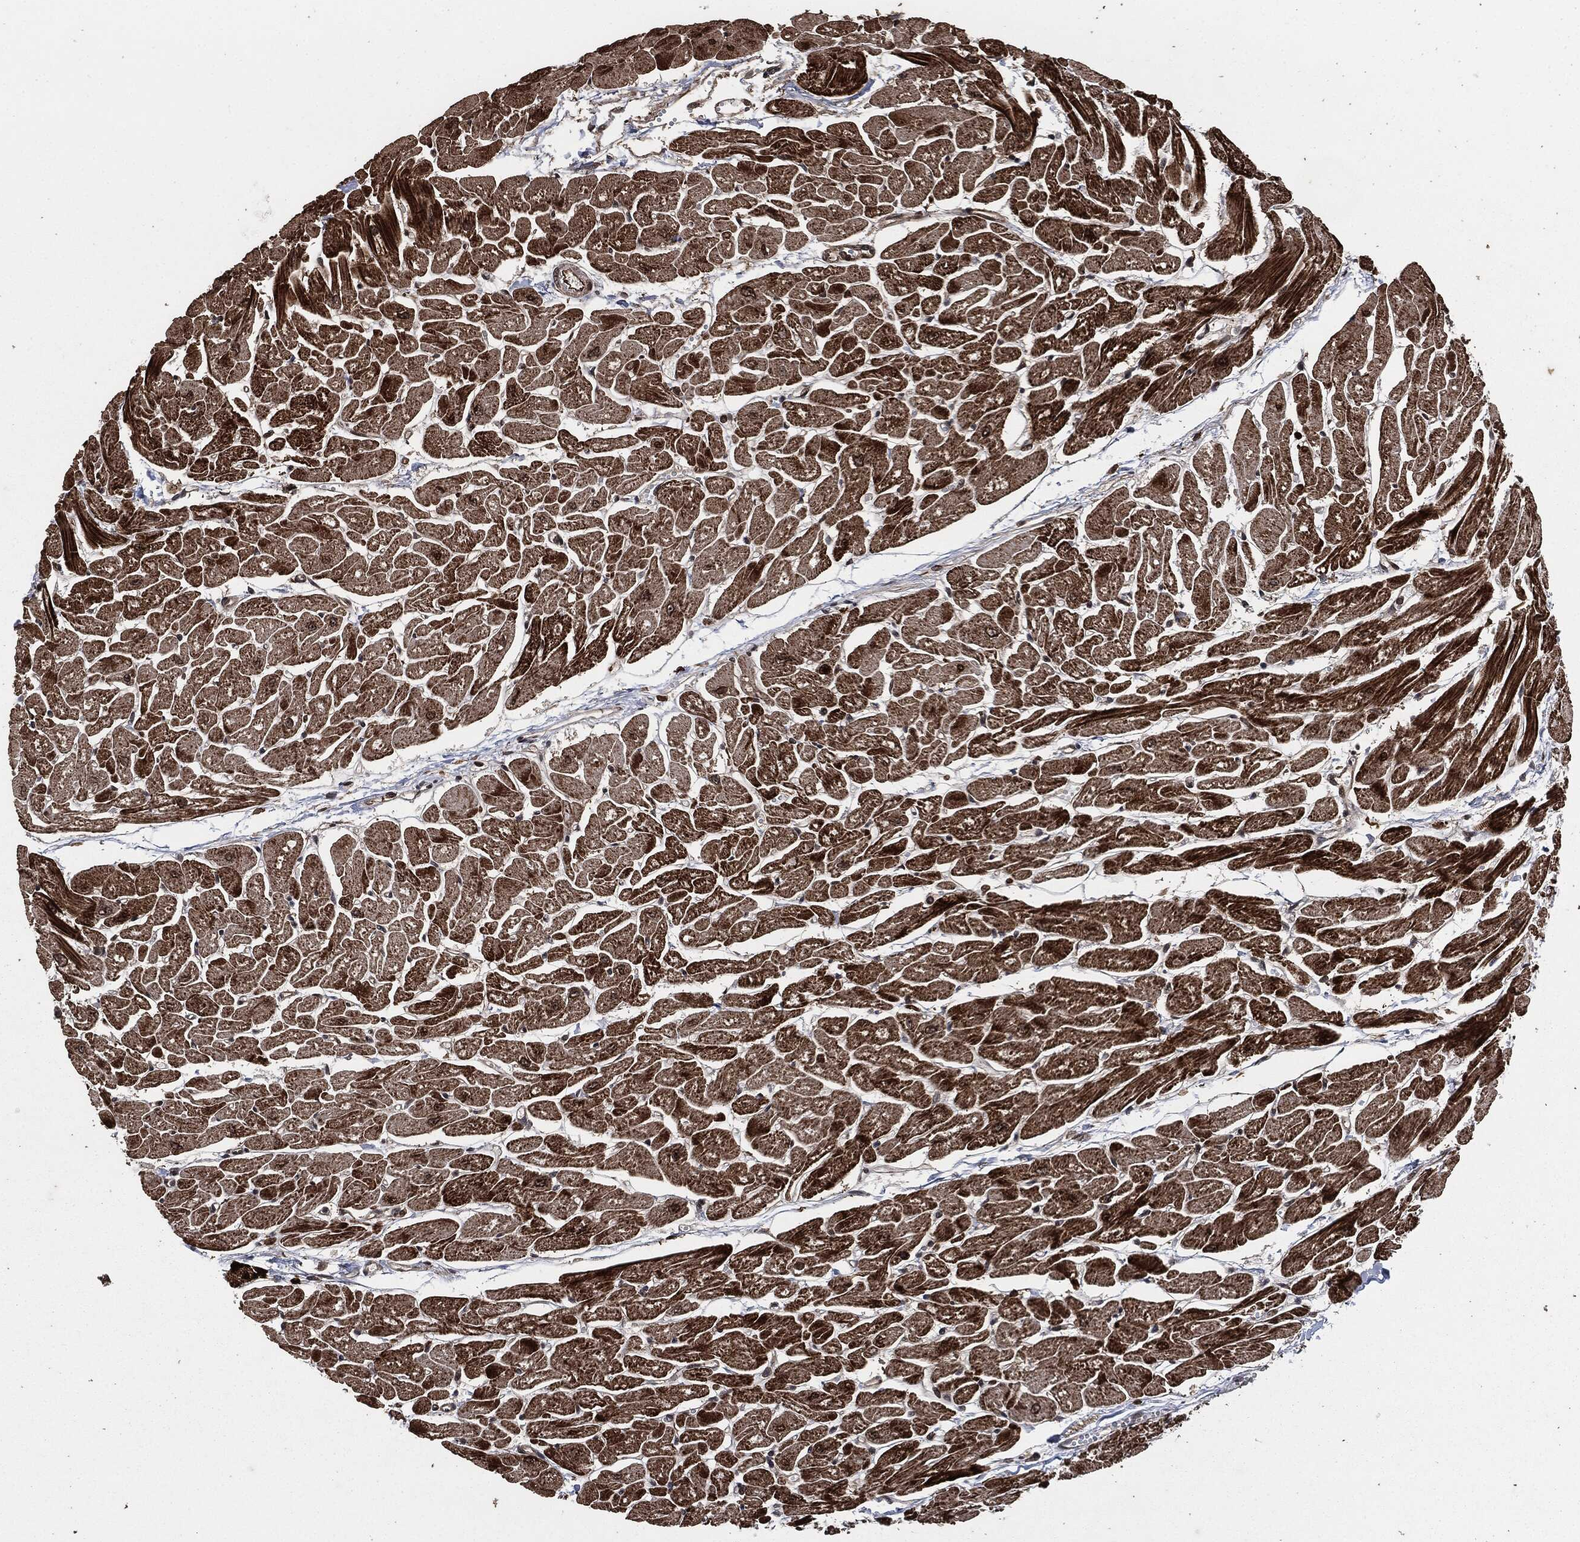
{"staining": {"intensity": "strong", "quantity": ">75%", "location": "cytoplasmic/membranous"}, "tissue": "heart muscle", "cell_type": "Cardiomyocytes", "image_type": "normal", "snomed": [{"axis": "morphology", "description": "Normal tissue, NOS"}, {"axis": "topography", "description": "Heart"}], "caption": "This photomicrograph shows benign heart muscle stained with IHC to label a protein in brown. The cytoplasmic/membranous of cardiomyocytes show strong positivity for the protein. Nuclei are counter-stained blue.", "gene": "IFIT1", "patient": {"sex": "male", "age": 57}}